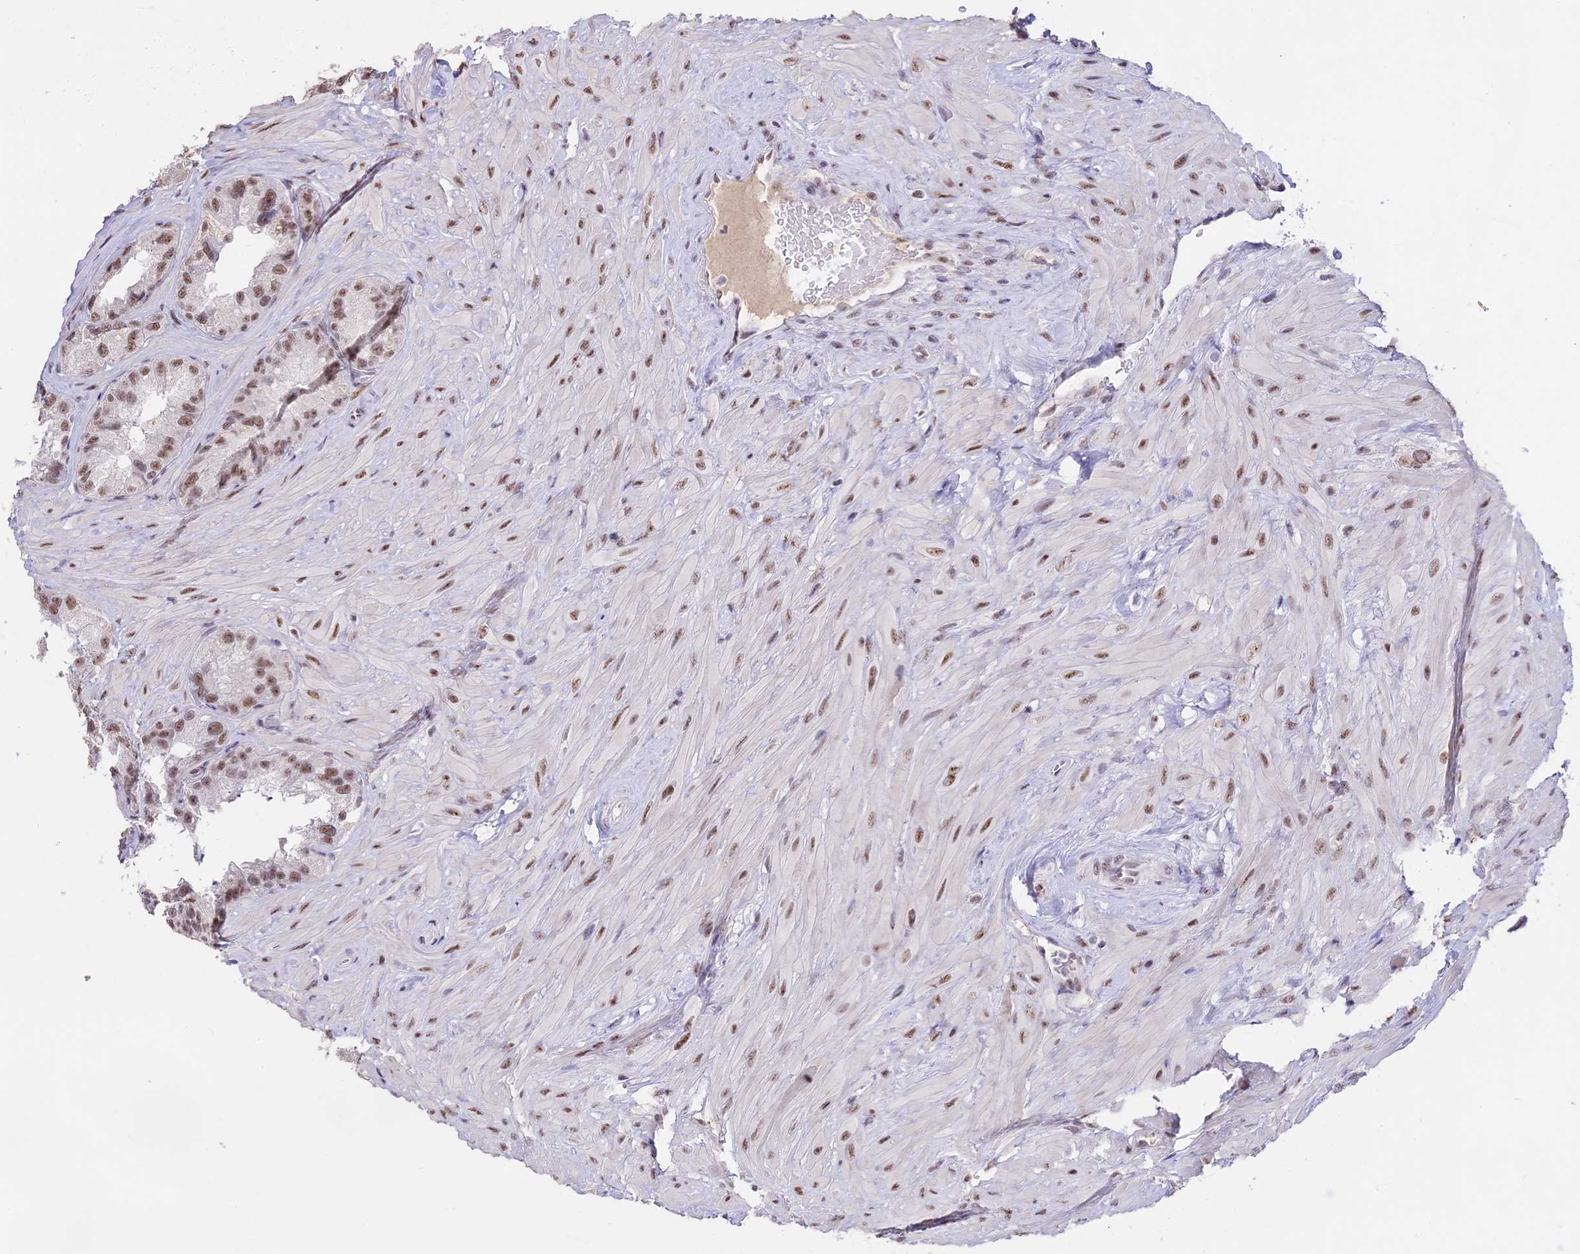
{"staining": {"intensity": "moderate", "quantity": ">75%", "location": "nuclear"}, "tissue": "seminal vesicle", "cell_type": "Glandular cells", "image_type": "normal", "snomed": [{"axis": "morphology", "description": "Normal tissue, NOS"}, {"axis": "topography", "description": "Seminal veicle"}, {"axis": "topography", "description": "Peripheral nerve tissue"}], "caption": "A brown stain labels moderate nuclear positivity of a protein in glandular cells of benign human seminal vesicle. The staining was performed using DAB (3,3'-diaminobenzidine) to visualize the protein expression in brown, while the nuclei were stained in blue with hematoxylin (Magnification: 20x).", "gene": "SETD2", "patient": {"sex": "male", "age": 67}}